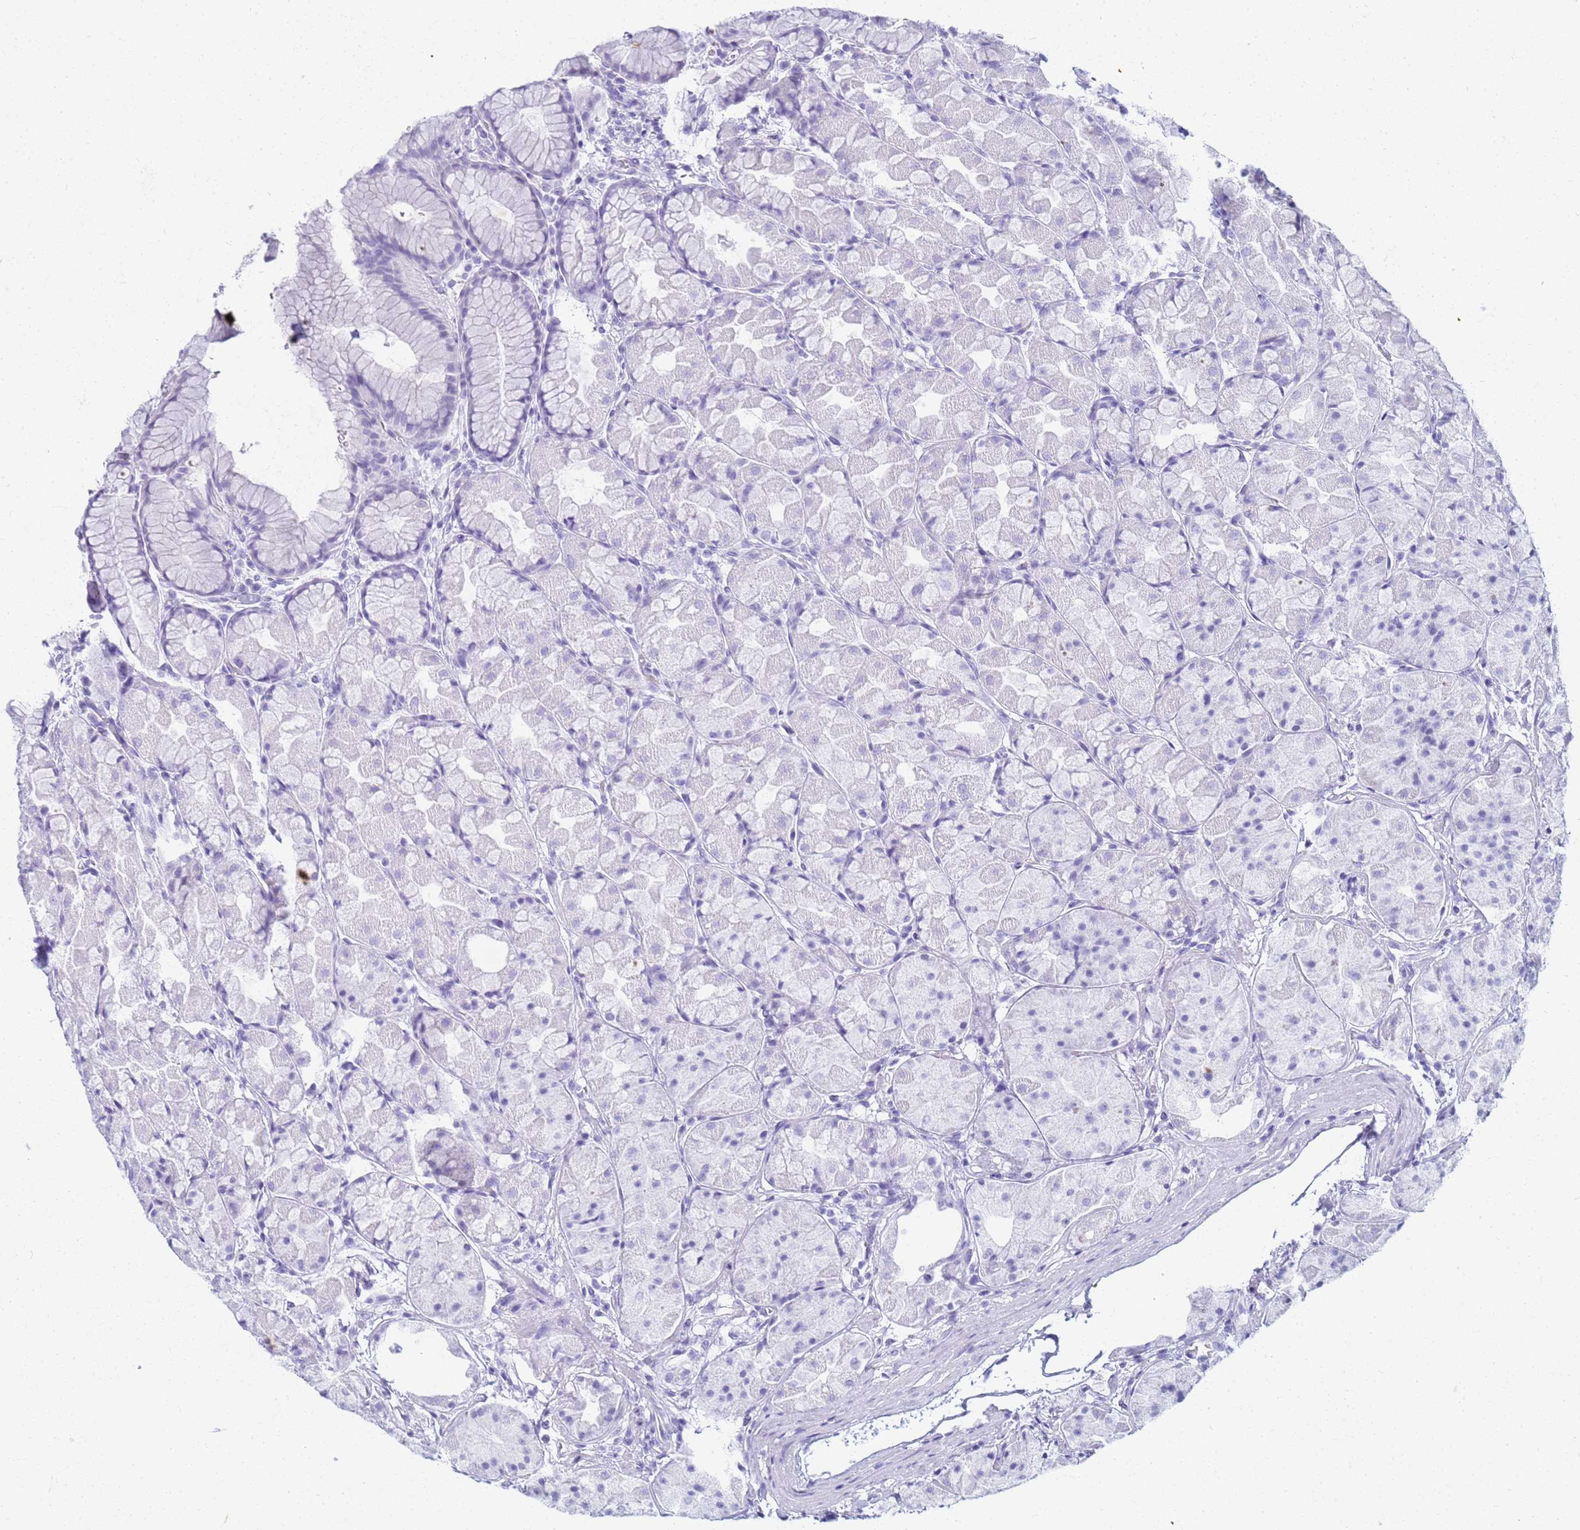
{"staining": {"intensity": "negative", "quantity": "none", "location": "none"}, "tissue": "stomach", "cell_type": "Glandular cells", "image_type": "normal", "snomed": [{"axis": "morphology", "description": "Normal tissue, NOS"}, {"axis": "topography", "description": "Stomach"}], "caption": "Human stomach stained for a protein using immunohistochemistry exhibits no expression in glandular cells.", "gene": "SLC7A9", "patient": {"sex": "male", "age": 57}}